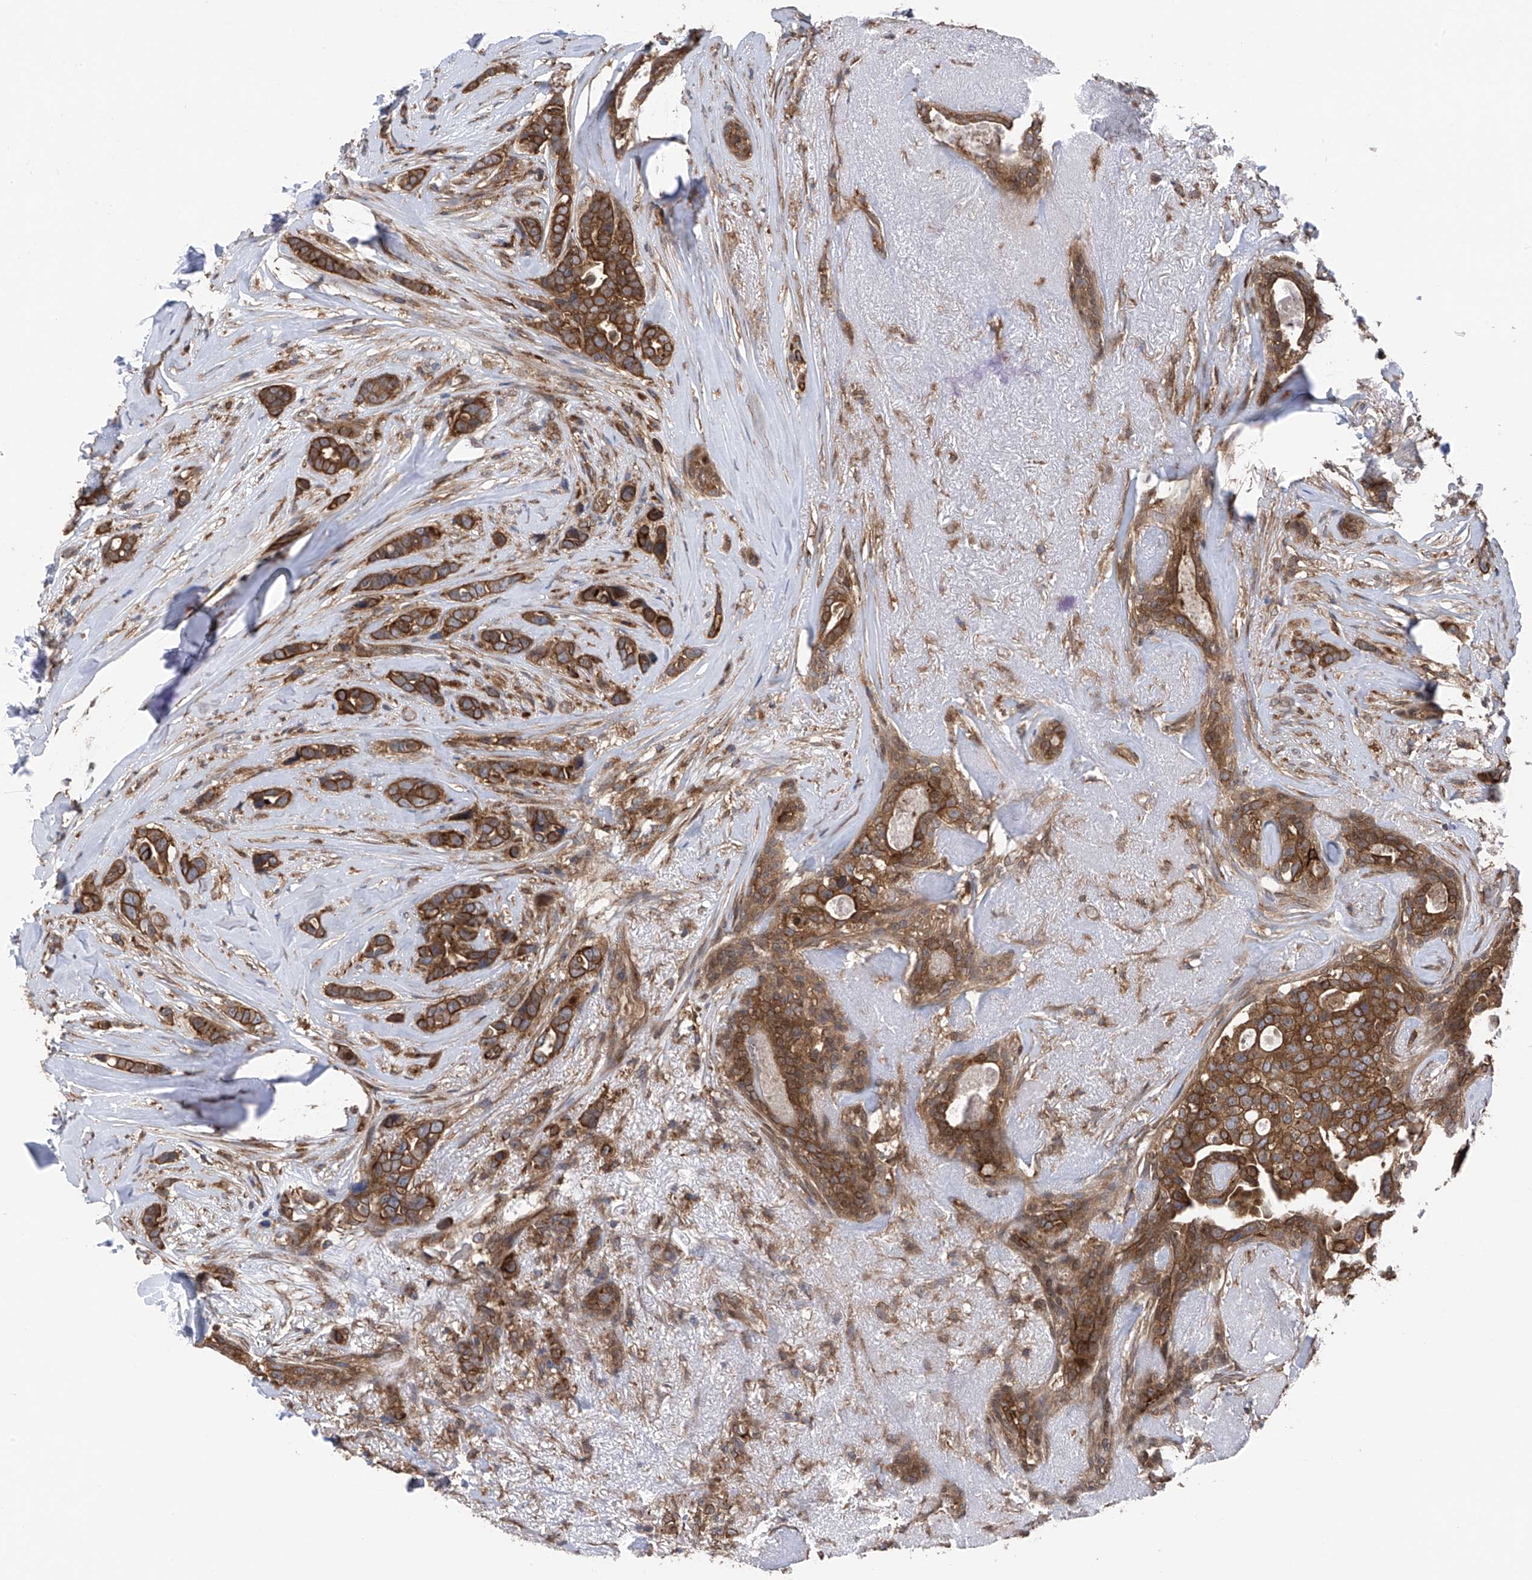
{"staining": {"intensity": "strong", "quantity": ">75%", "location": "cytoplasmic/membranous"}, "tissue": "breast cancer", "cell_type": "Tumor cells", "image_type": "cancer", "snomed": [{"axis": "morphology", "description": "Lobular carcinoma"}, {"axis": "topography", "description": "Breast"}], "caption": "Breast lobular carcinoma was stained to show a protein in brown. There is high levels of strong cytoplasmic/membranous positivity in about >75% of tumor cells. (Brightfield microscopy of DAB IHC at high magnification).", "gene": "CHPF", "patient": {"sex": "female", "age": 51}}